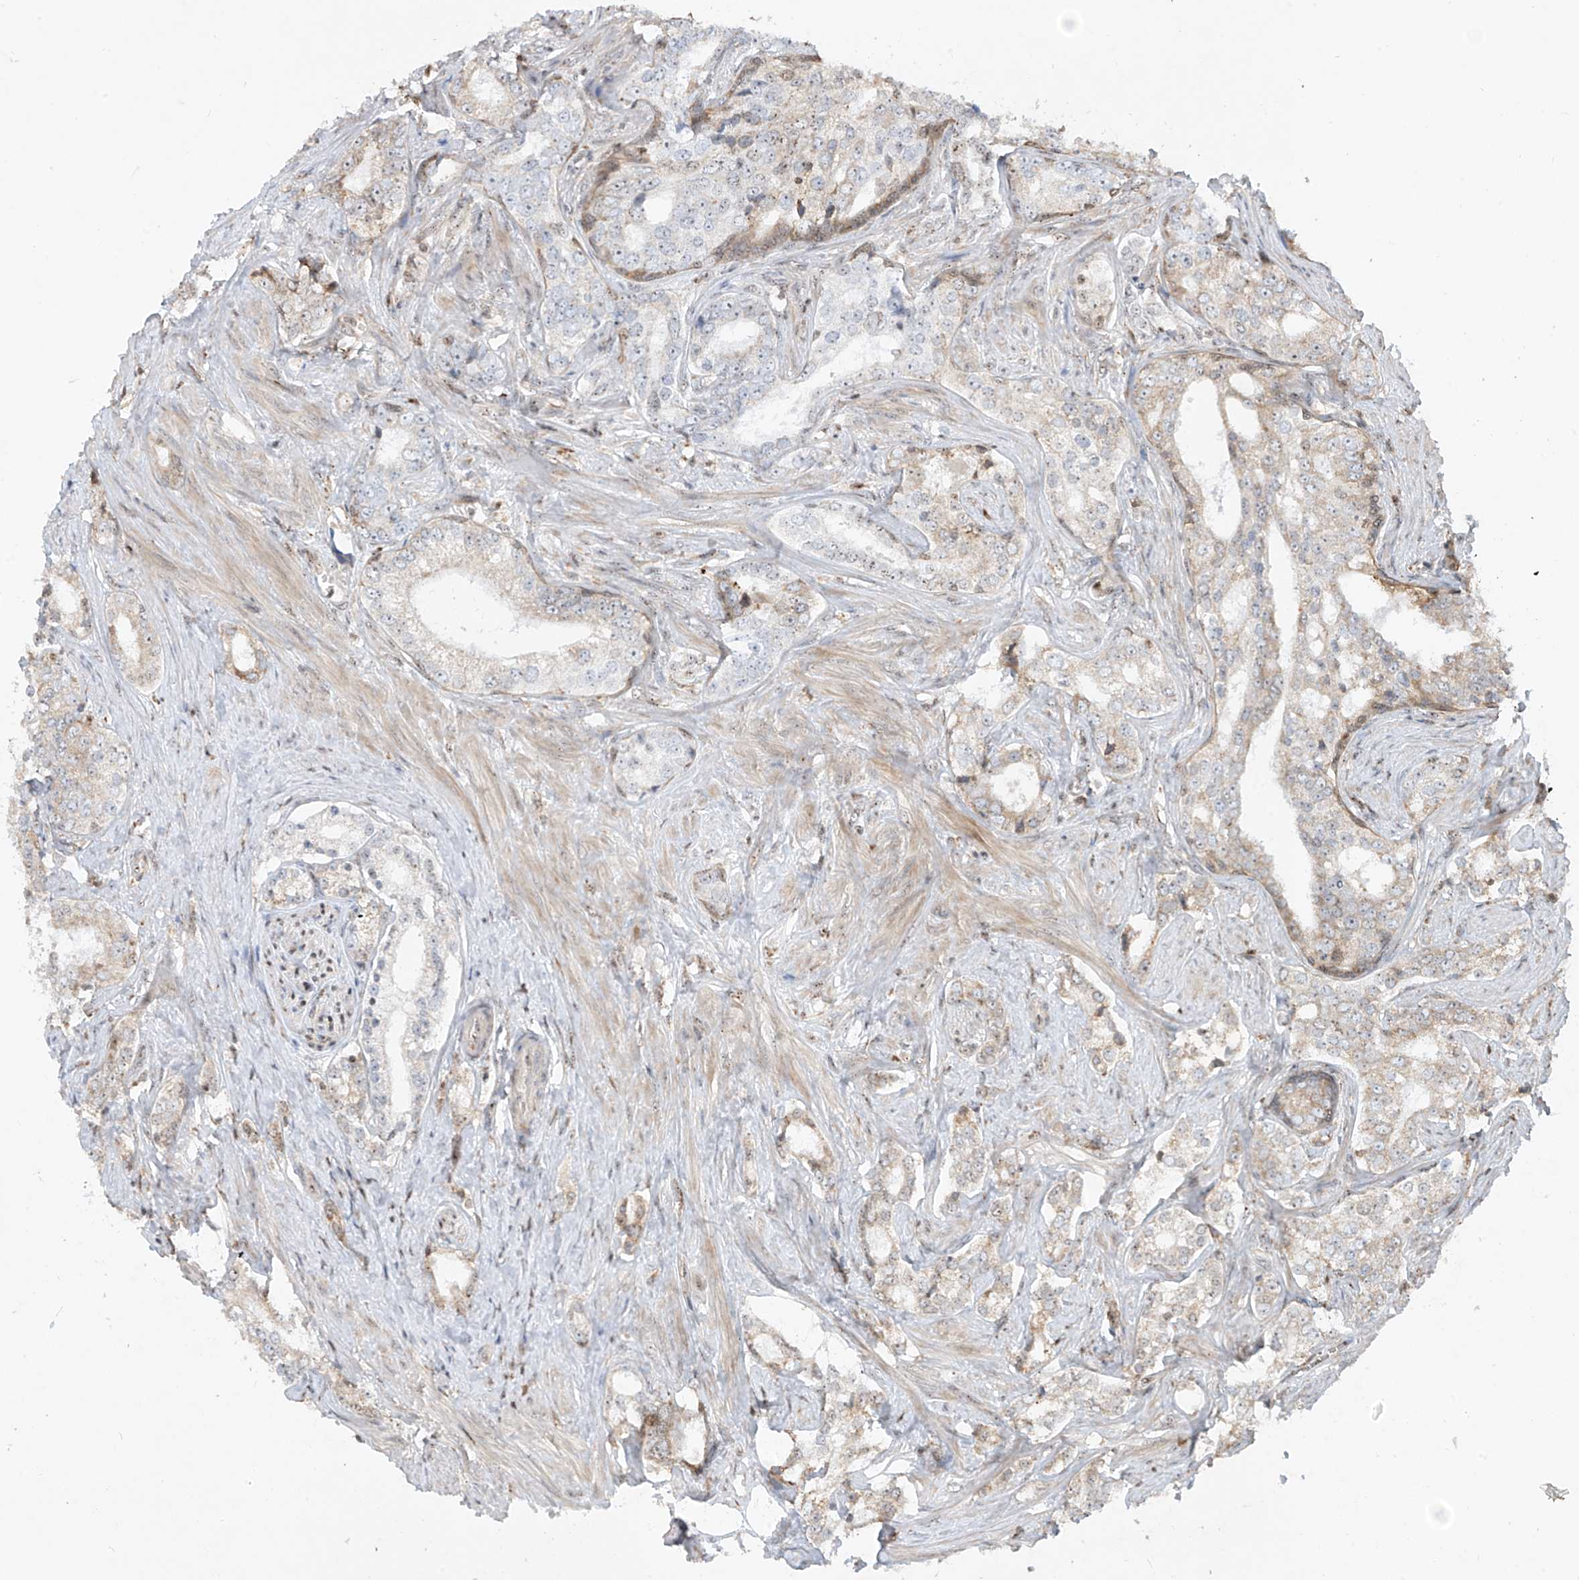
{"staining": {"intensity": "weak", "quantity": "<25%", "location": "cytoplasmic/membranous"}, "tissue": "prostate cancer", "cell_type": "Tumor cells", "image_type": "cancer", "snomed": [{"axis": "morphology", "description": "Adenocarcinoma, High grade"}, {"axis": "topography", "description": "Prostate"}], "caption": "This is a photomicrograph of immunohistochemistry (IHC) staining of prostate cancer, which shows no positivity in tumor cells.", "gene": "ZBTB8A", "patient": {"sex": "male", "age": 66}}